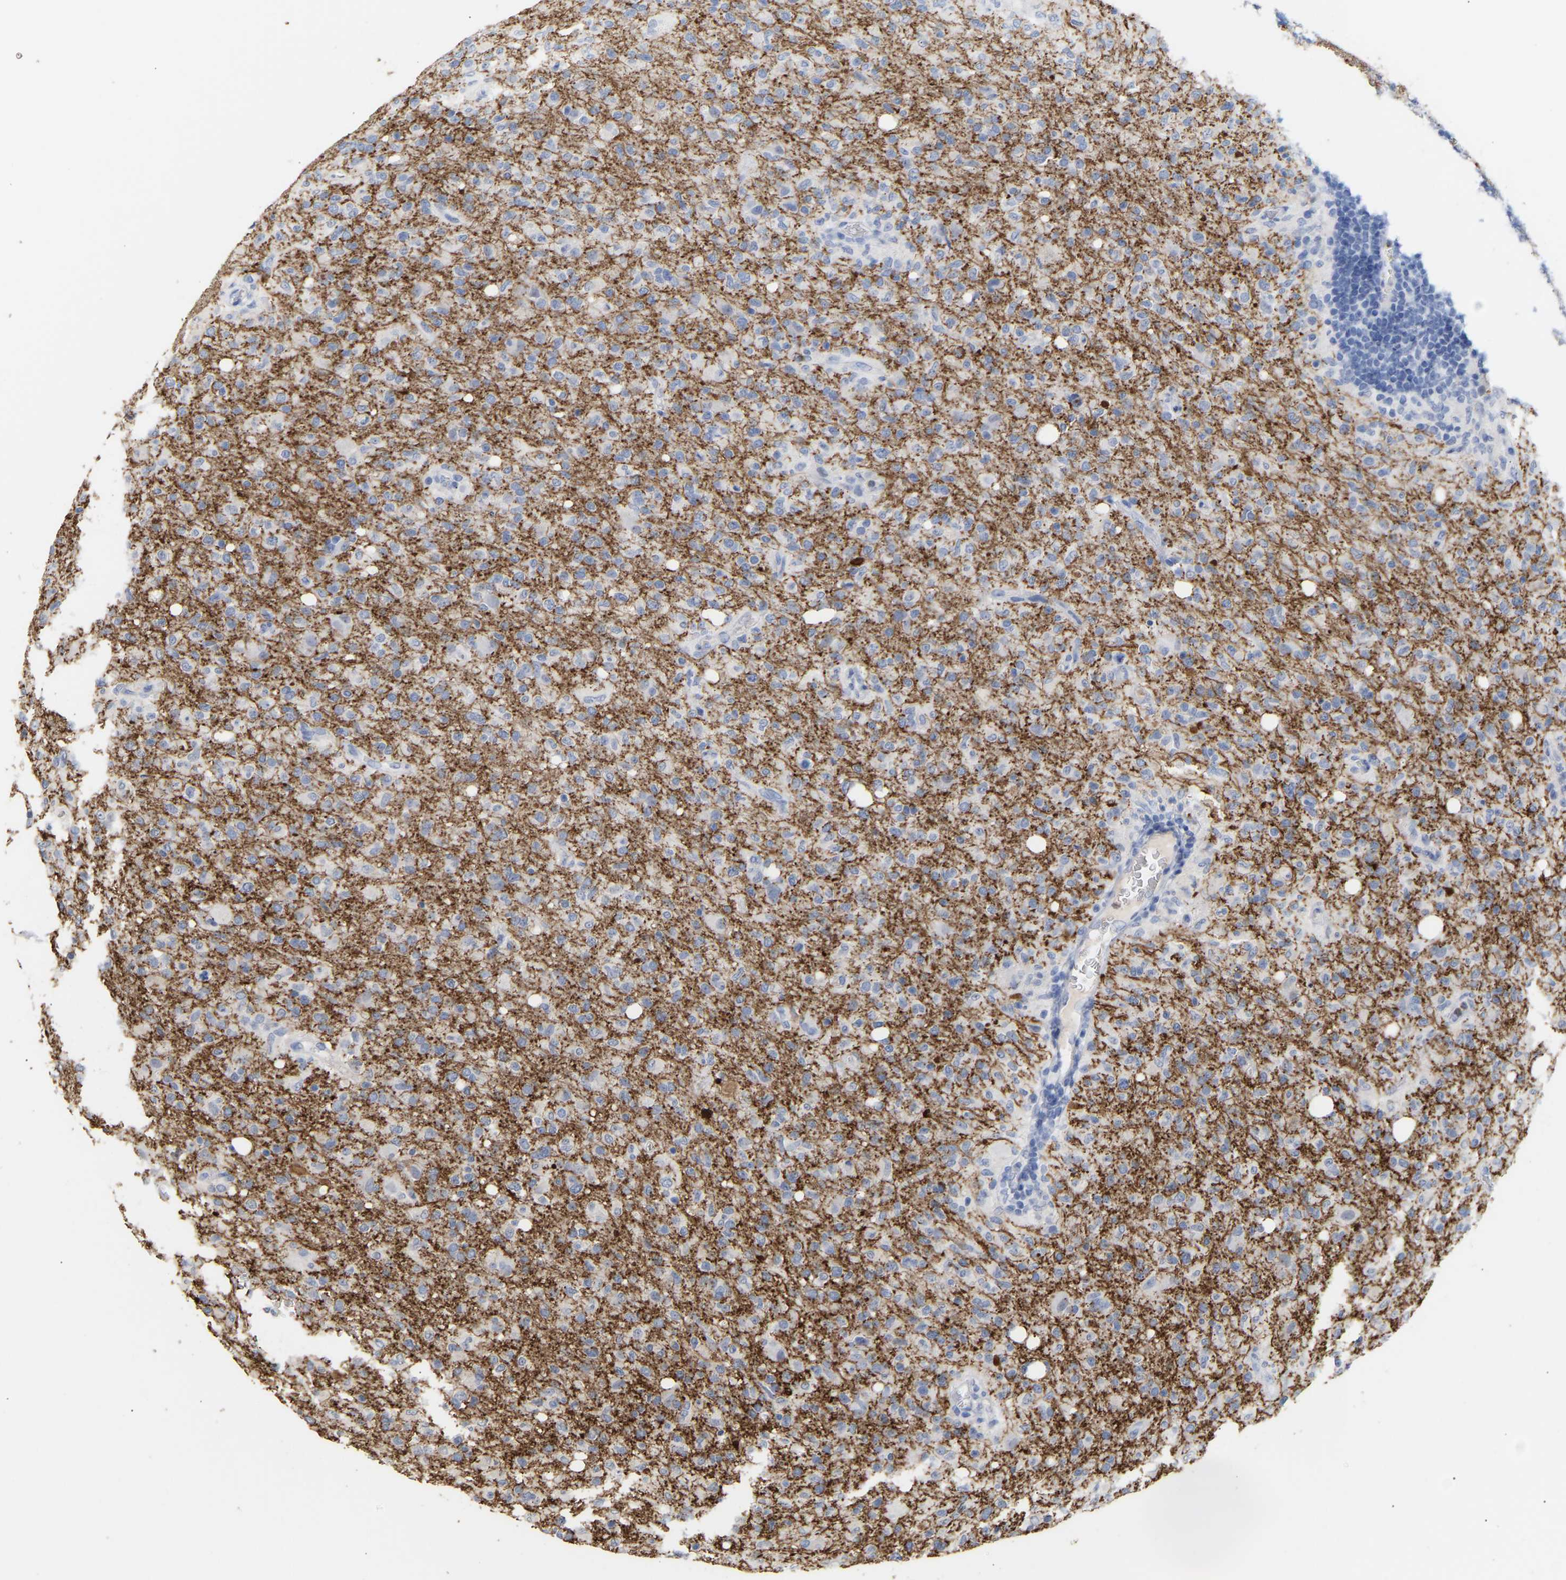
{"staining": {"intensity": "negative", "quantity": "none", "location": "none"}, "tissue": "glioma", "cell_type": "Tumor cells", "image_type": "cancer", "snomed": [{"axis": "morphology", "description": "Glioma, malignant, High grade"}, {"axis": "topography", "description": "Brain"}], "caption": "DAB (3,3'-diaminobenzidine) immunohistochemical staining of glioma demonstrates no significant positivity in tumor cells. Brightfield microscopy of immunohistochemistry stained with DAB (brown) and hematoxylin (blue), captured at high magnification.", "gene": "AMPH", "patient": {"sex": "female", "age": 57}}